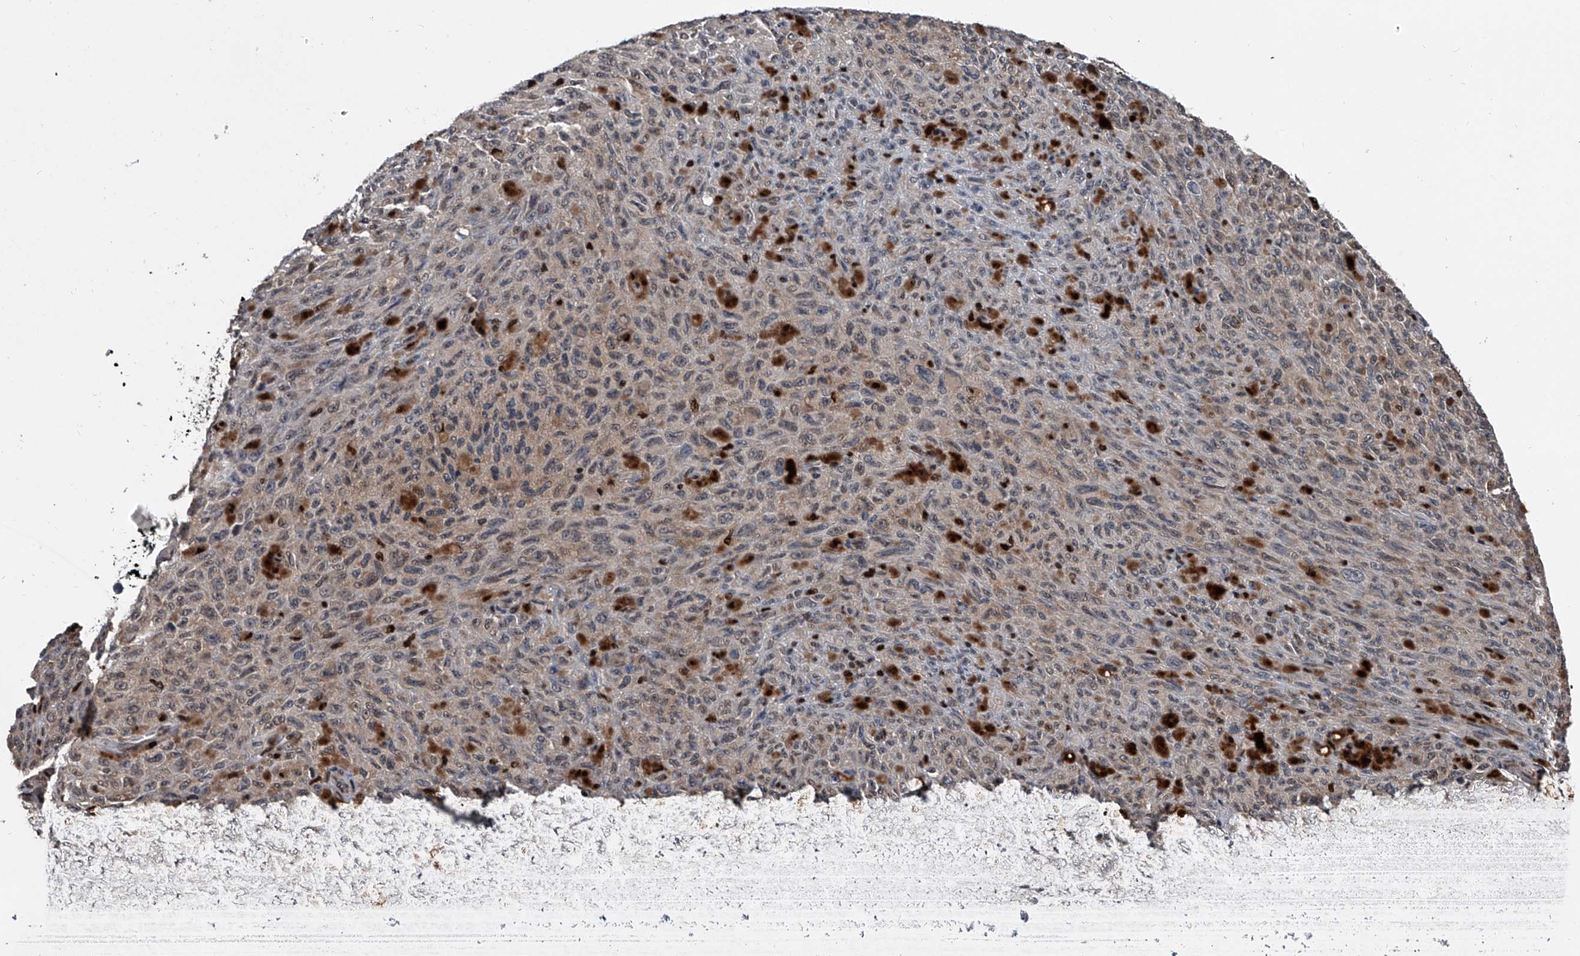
{"staining": {"intensity": "weak", "quantity": "25%-75%", "location": "cytoplasmic/membranous"}, "tissue": "melanoma", "cell_type": "Tumor cells", "image_type": "cancer", "snomed": [{"axis": "morphology", "description": "Malignant melanoma, NOS"}, {"axis": "topography", "description": "Skin"}], "caption": "Melanoma was stained to show a protein in brown. There is low levels of weak cytoplasmic/membranous staining in approximately 25%-75% of tumor cells.", "gene": "FKBP5", "patient": {"sex": "female", "age": 82}}